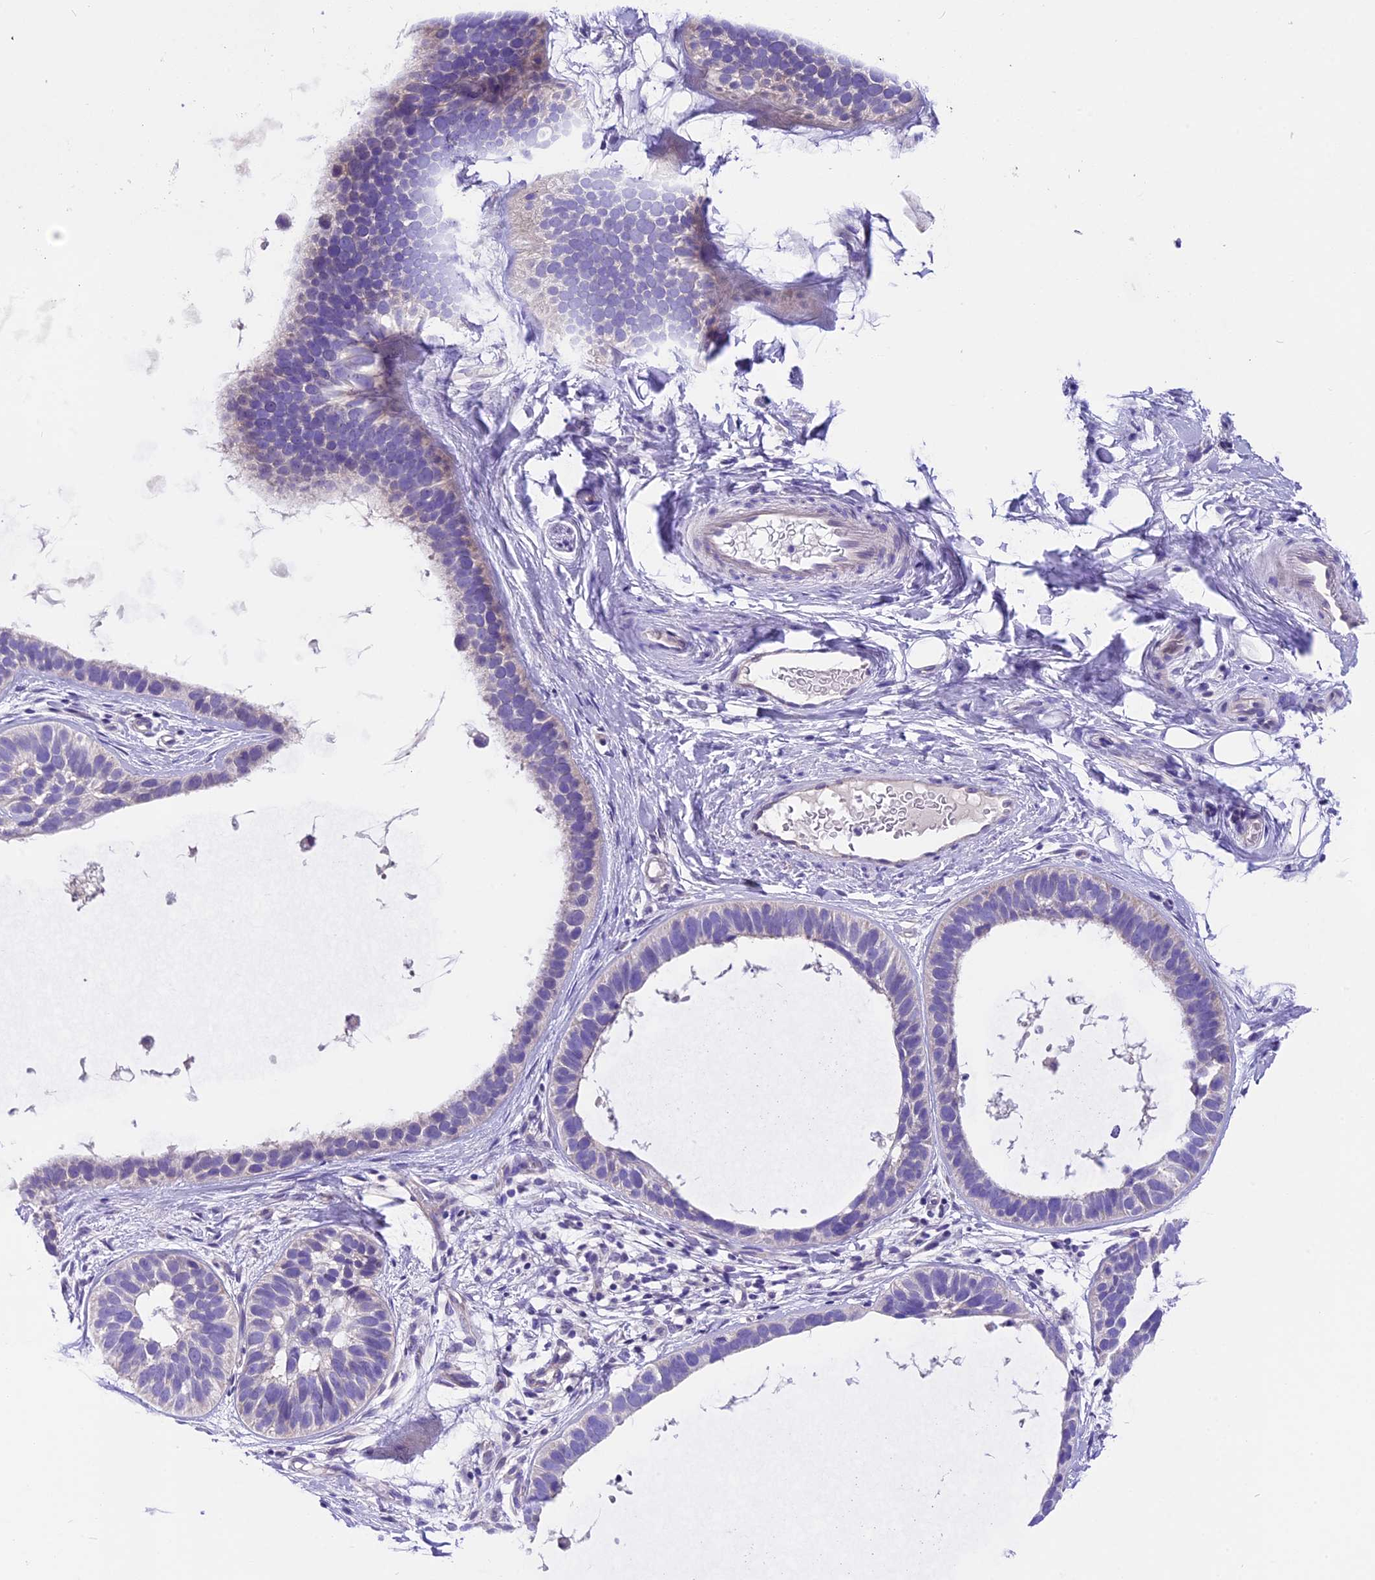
{"staining": {"intensity": "negative", "quantity": "none", "location": "none"}, "tissue": "skin cancer", "cell_type": "Tumor cells", "image_type": "cancer", "snomed": [{"axis": "morphology", "description": "Basal cell carcinoma"}, {"axis": "topography", "description": "Skin"}], "caption": "IHC image of neoplastic tissue: human skin cancer (basal cell carcinoma) stained with DAB displays no significant protein expression in tumor cells.", "gene": "PRR15", "patient": {"sex": "male", "age": 62}}